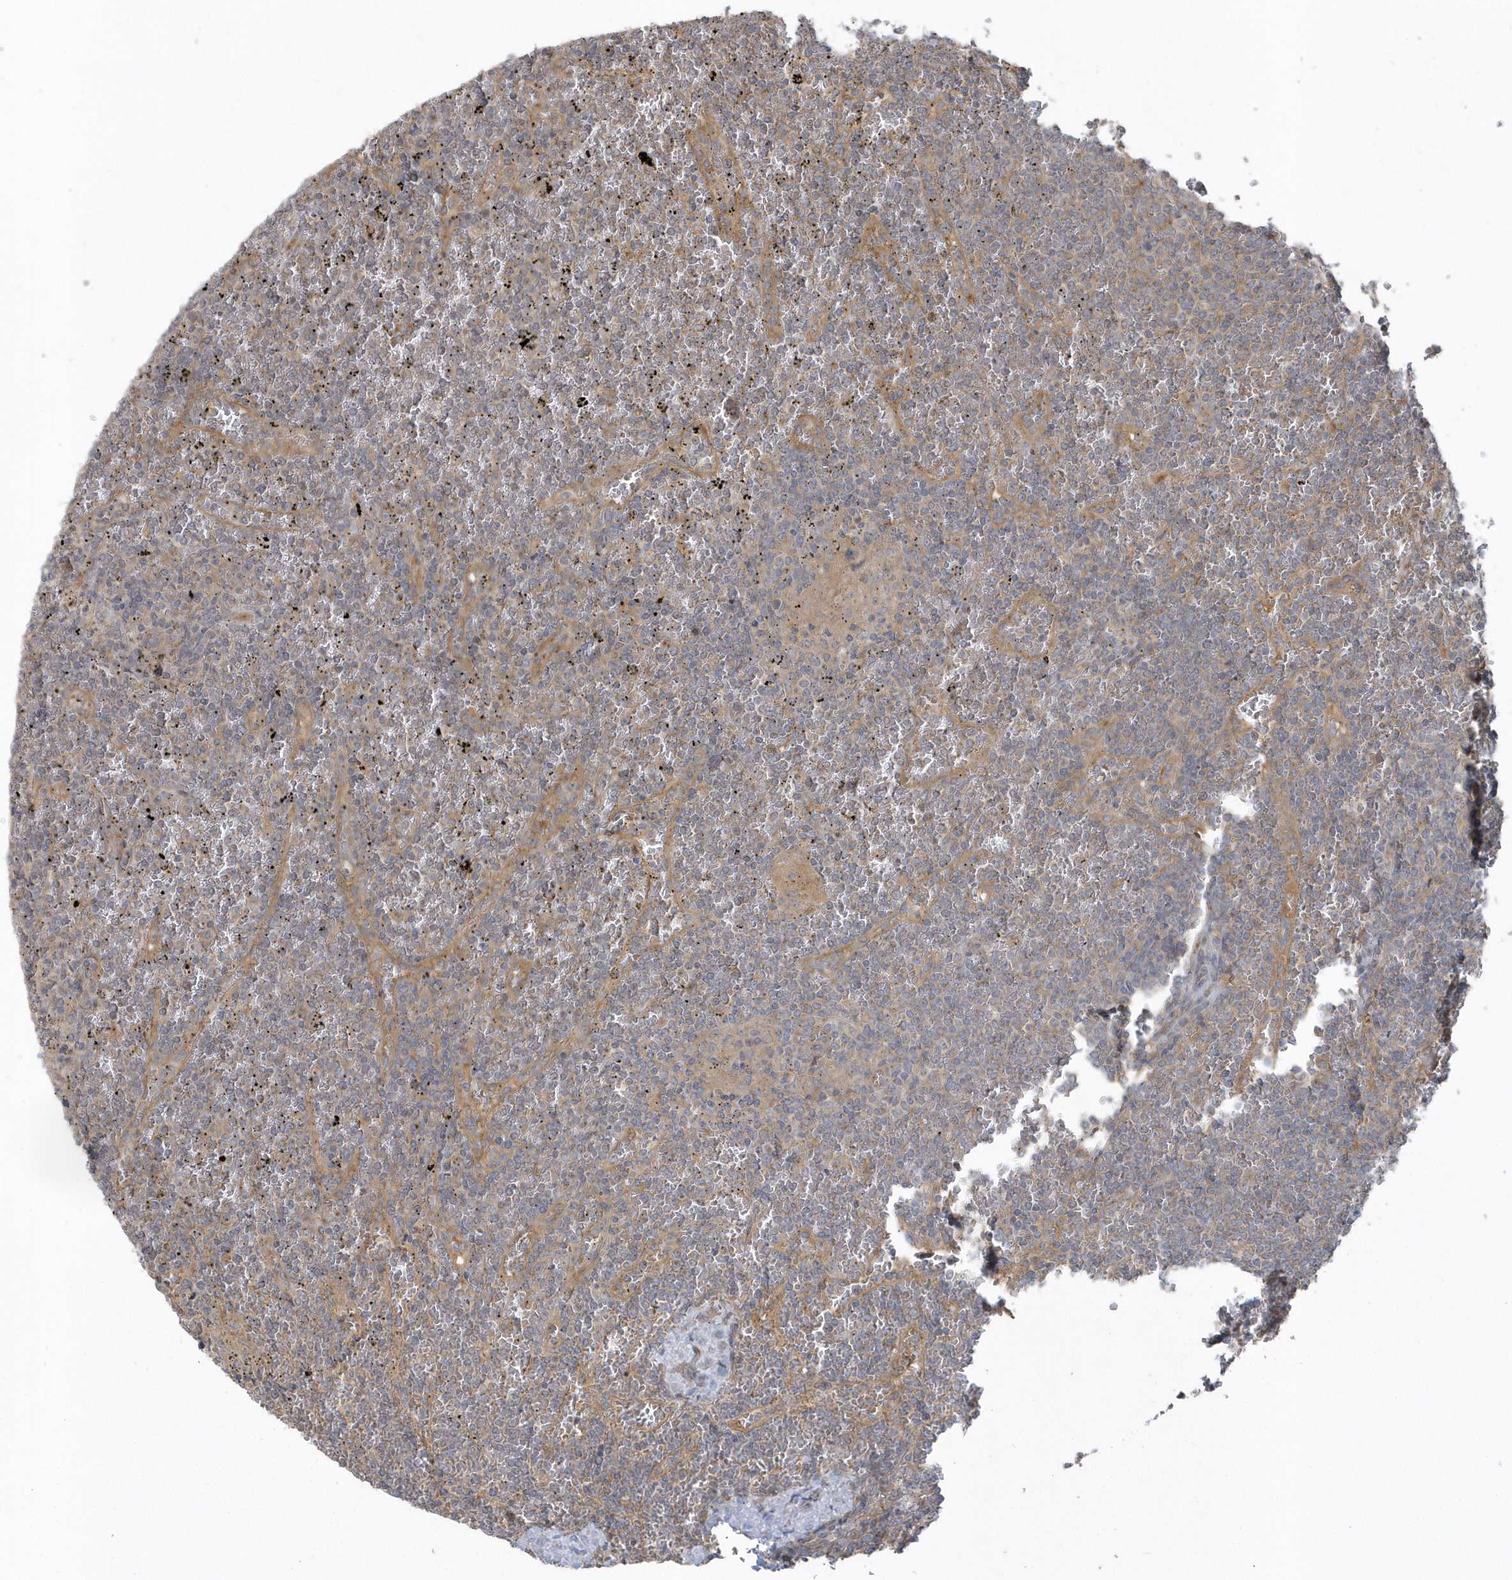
{"staining": {"intensity": "negative", "quantity": "none", "location": "none"}, "tissue": "lymphoma", "cell_type": "Tumor cells", "image_type": "cancer", "snomed": [{"axis": "morphology", "description": "Malignant lymphoma, non-Hodgkin's type, Low grade"}, {"axis": "topography", "description": "Spleen"}], "caption": "A photomicrograph of human lymphoma is negative for staining in tumor cells.", "gene": "ACTR1A", "patient": {"sex": "female", "age": 19}}